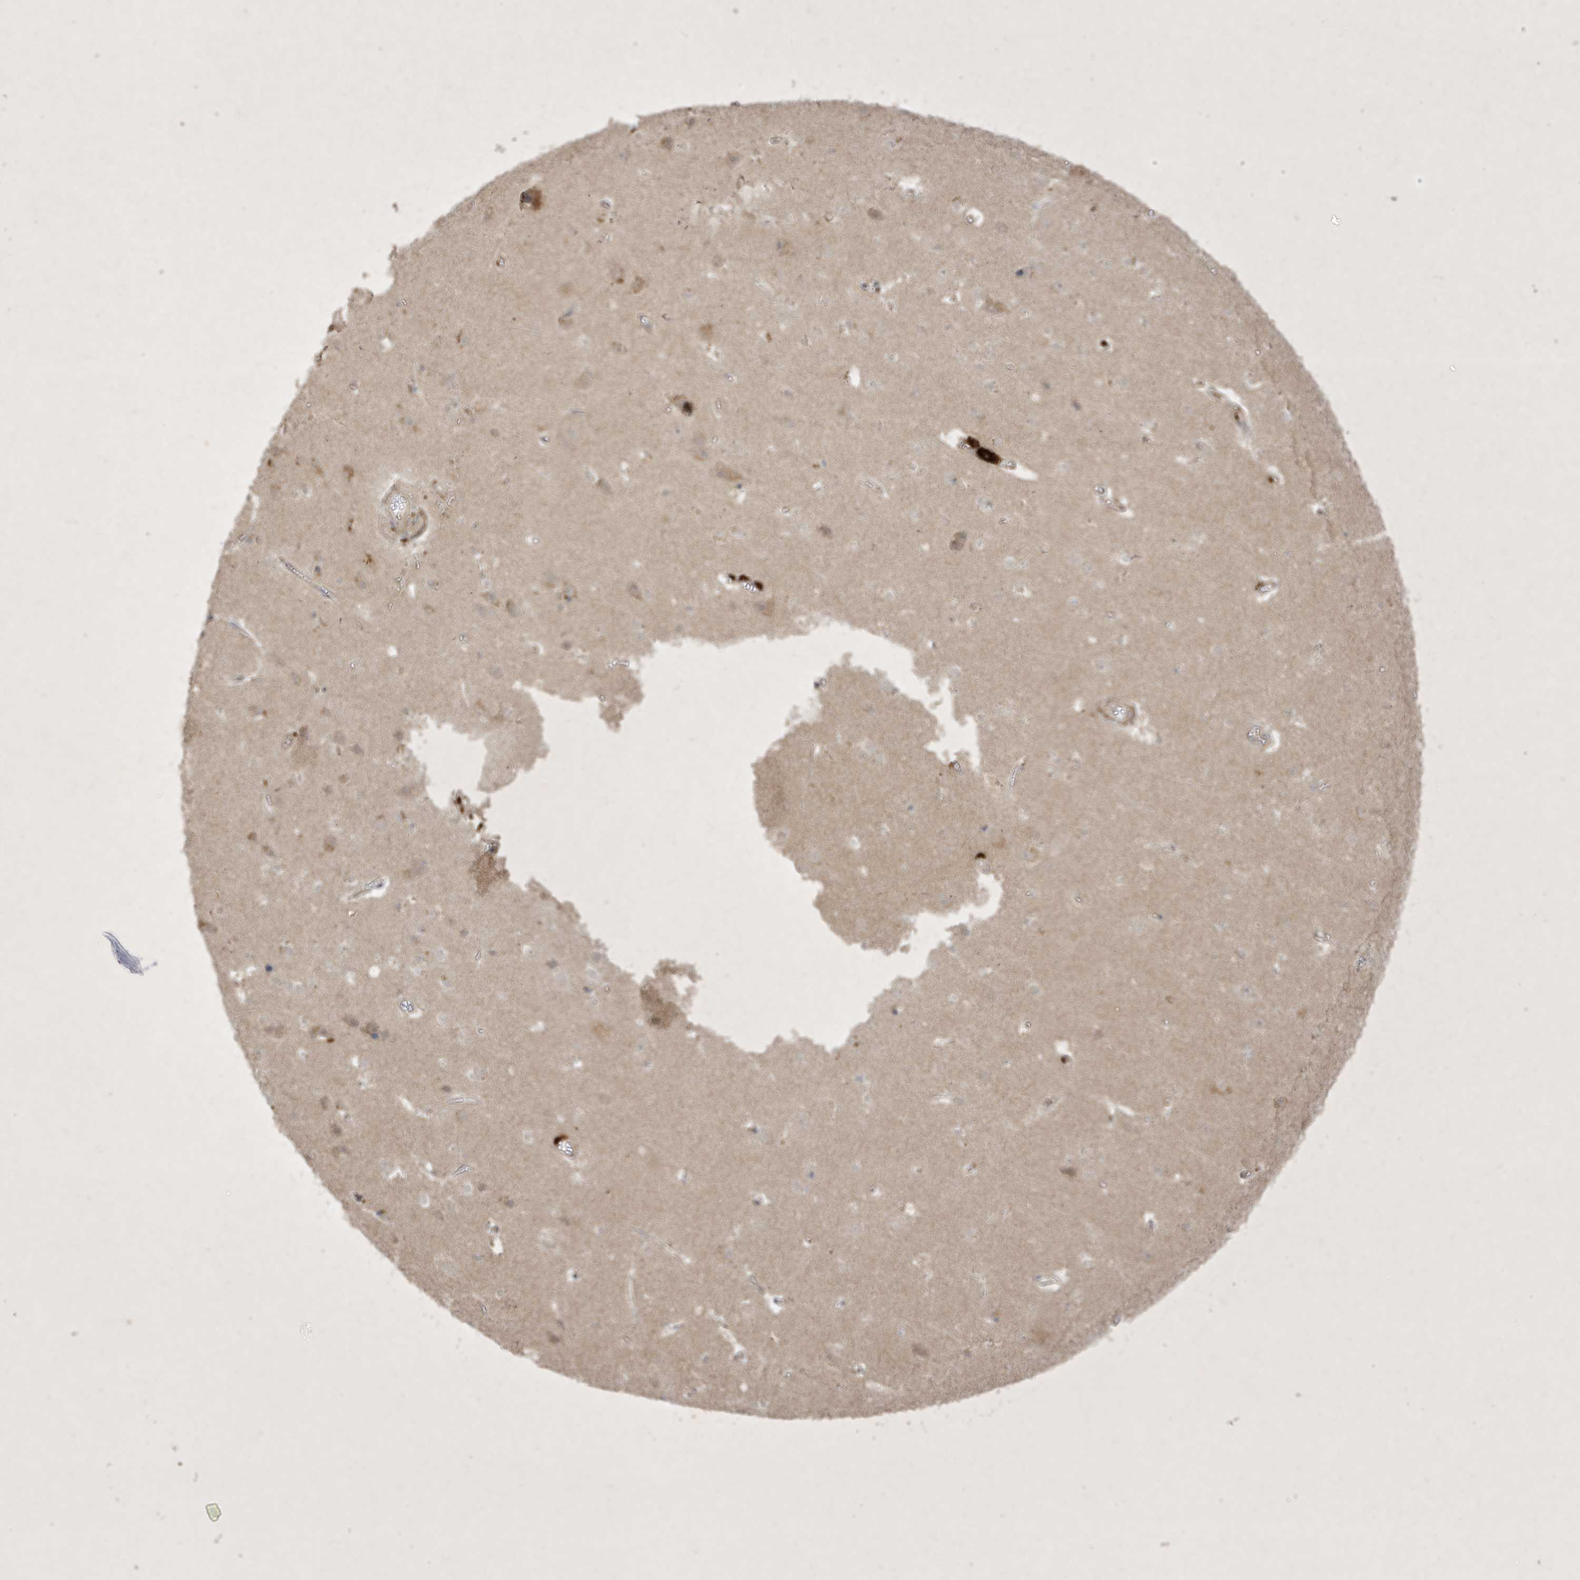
{"staining": {"intensity": "moderate", "quantity": "25%-75%", "location": "cytoplasmic/membranous"}, "tissue": "cerebral cortex", "cell_type": "Endothelial cells", "image_type": "normal", "snomed": [{"axis": "morphology", "description": "Normal tissue, NOS"}, {"axis": "topography", "description": "Cerebral cortex"}], "caption": "A brown stain labels moderate cytoplasmic/membranous positivity of a protein in endothelial cells of normal human cerebral cortex. (DAB IHC with brightfield microscopy, high magnification).", "gene": "FAM83C", "patient": {"sex": "male", "age": 54}}